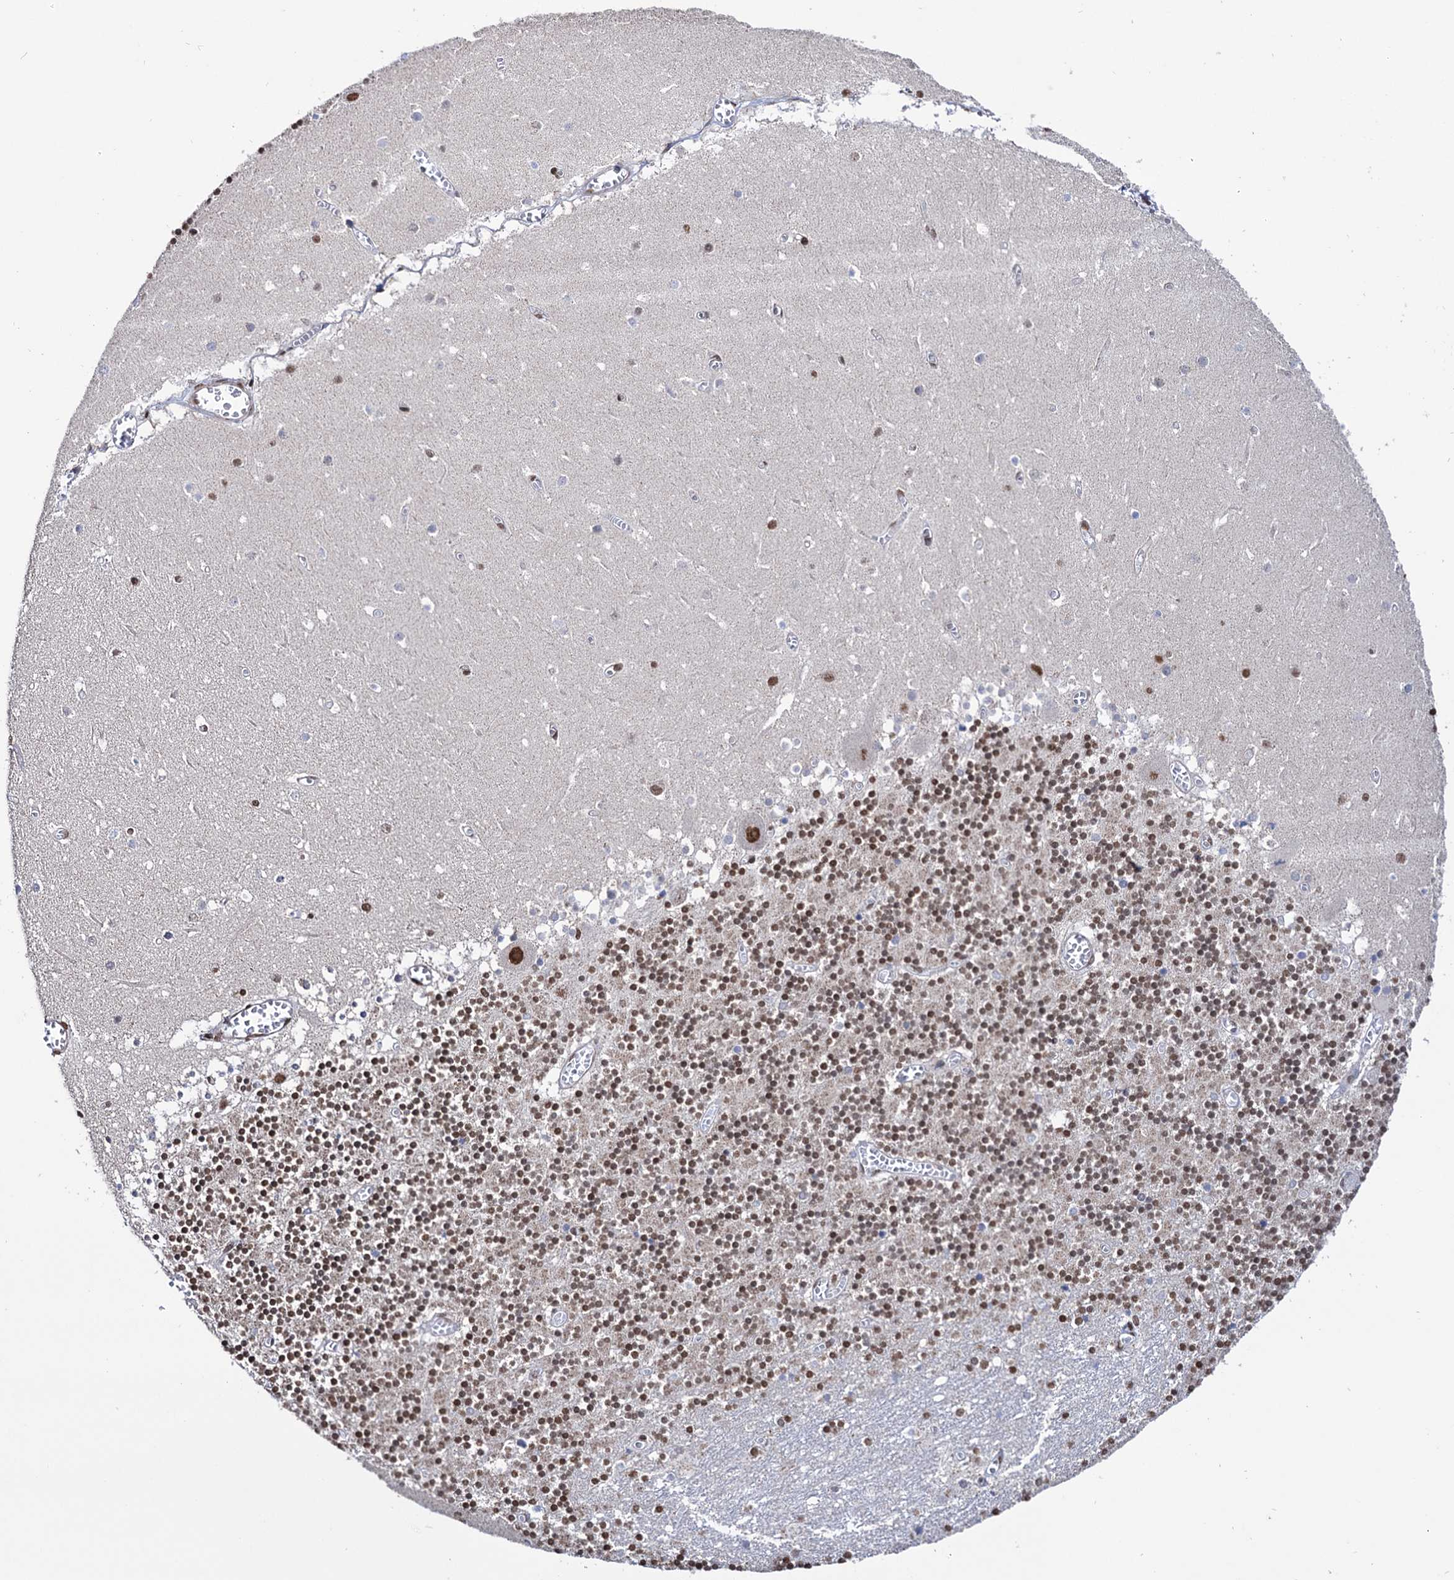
{"staining": {"intensity": "moderate", "quantity": ">75%", "location": "nuclear"}, "tissue": "cerebellum", "cell_type": "Cells in granular layer", "image_type": "normal", "snomed": [{"axis": "morphology", "description": "Normal tissue, NOS"}, {"axis": "topography", "description": "Cerebellum"}], "caption": "Cerebellum stained for a protein exhibits moderate nuclear positivity in cells in granular layer. The staining was performed using DAB to visualize the protein expression in brown, while the nuclei were stained in blue with hematoxylin (Magnification: 20x).", "gene": "ABHD10", "patient": {"sex": "female", "age": 28}}